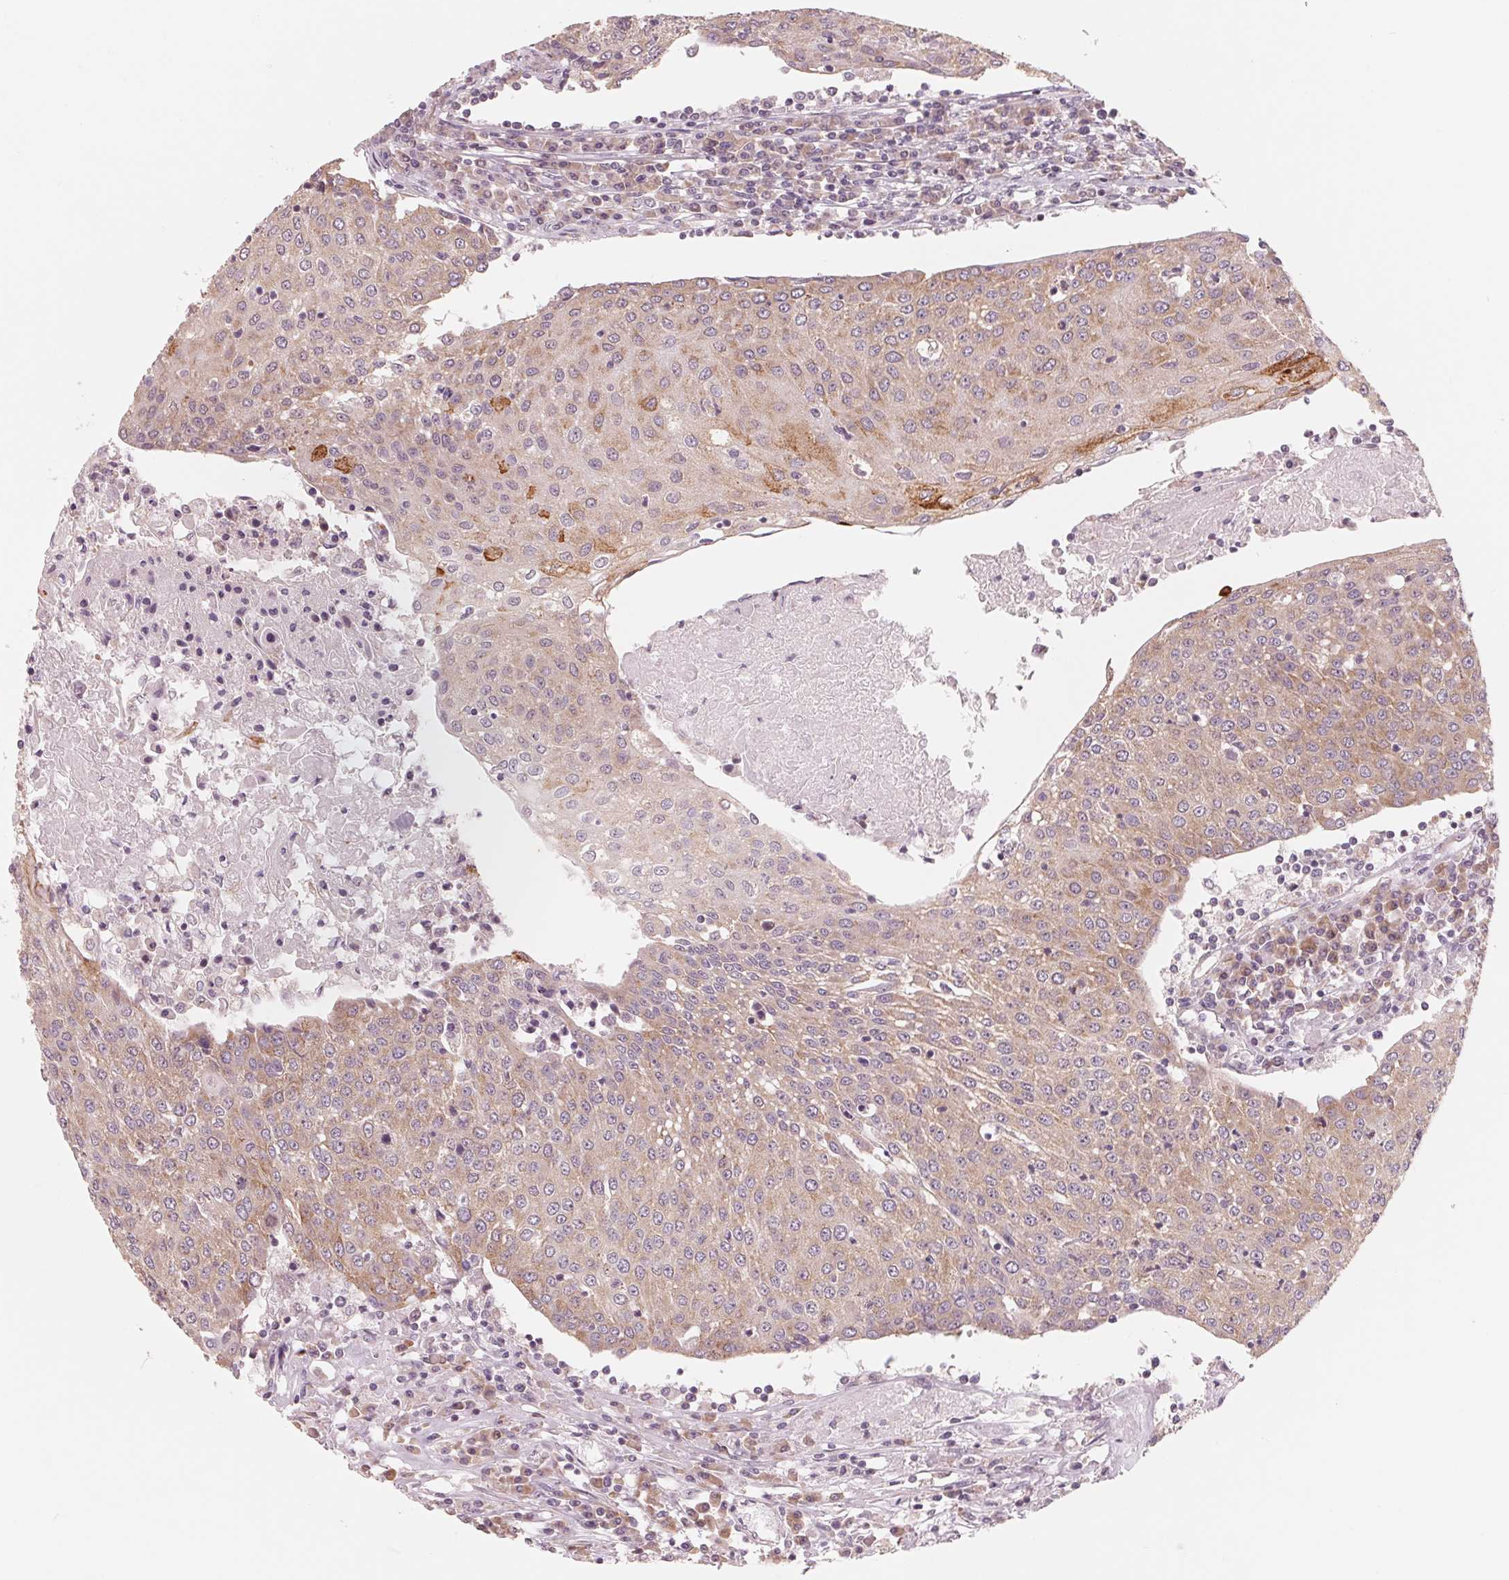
{"staining": {"intensity": "moderate", "quantity": "<25%", "location": "cytoplasmic/membranous"}, "tissue": "urothelial cancer", "cell_type": "Tumor cells", "image_type": "cancer", "snomed": [{"axis": "morphology", "description": "Urothelial carcinoma, High grade"}, {"axis": "topography", "description": "Urinary bladder"}], "caption": "This histopathology image exhibits immunohistochemistry staining of high-grade urothelial carcinoma, with low moderate cytoplasmic/membranous expression in about <25% of tumor cells.", "gene": "GIGYF2", "patient": {"sex": "female", "age": 85}}